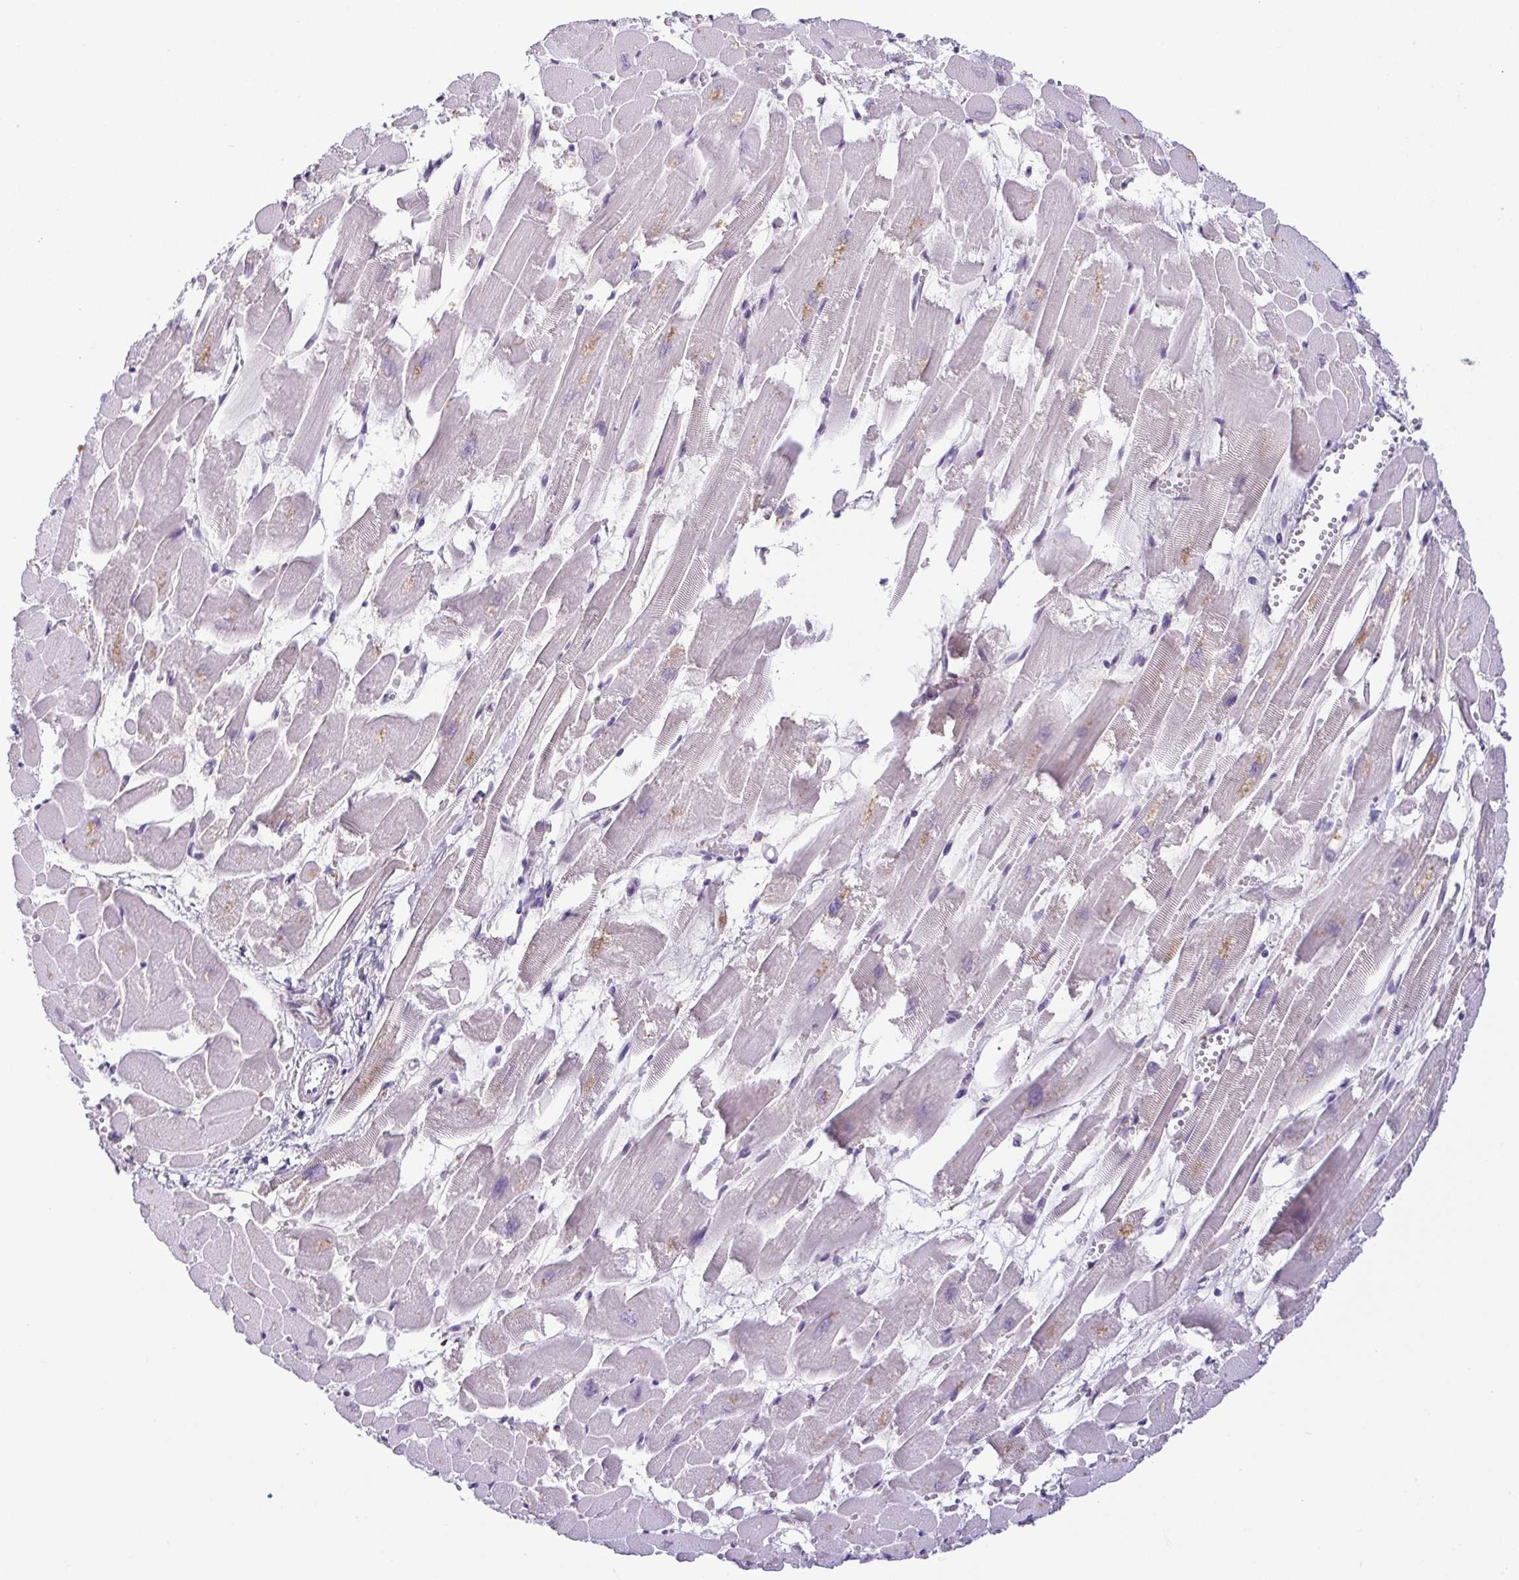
{"staining": {"intensity": "negative", "quantity": "none", "location": "none"}, "tissue": "heart muscle", "cell_type": "Cardiomyocytes", "image_type": "normal", "snomed": [{"axis": "morphology", "description": "Normal tissue, NOS"}, {"axis": "topography", "description": "Heart"}], "caption": "The photomicrograph reveals no significant staining in cardiomyocytes of heart muscle. Brightfield microscopy of immunohistochemistry stained with DAB (brown) and hematoxylin (blue), captured at high magnification.", "gene": "TCF3", "patient": {"sex": "female", "age": 52}}